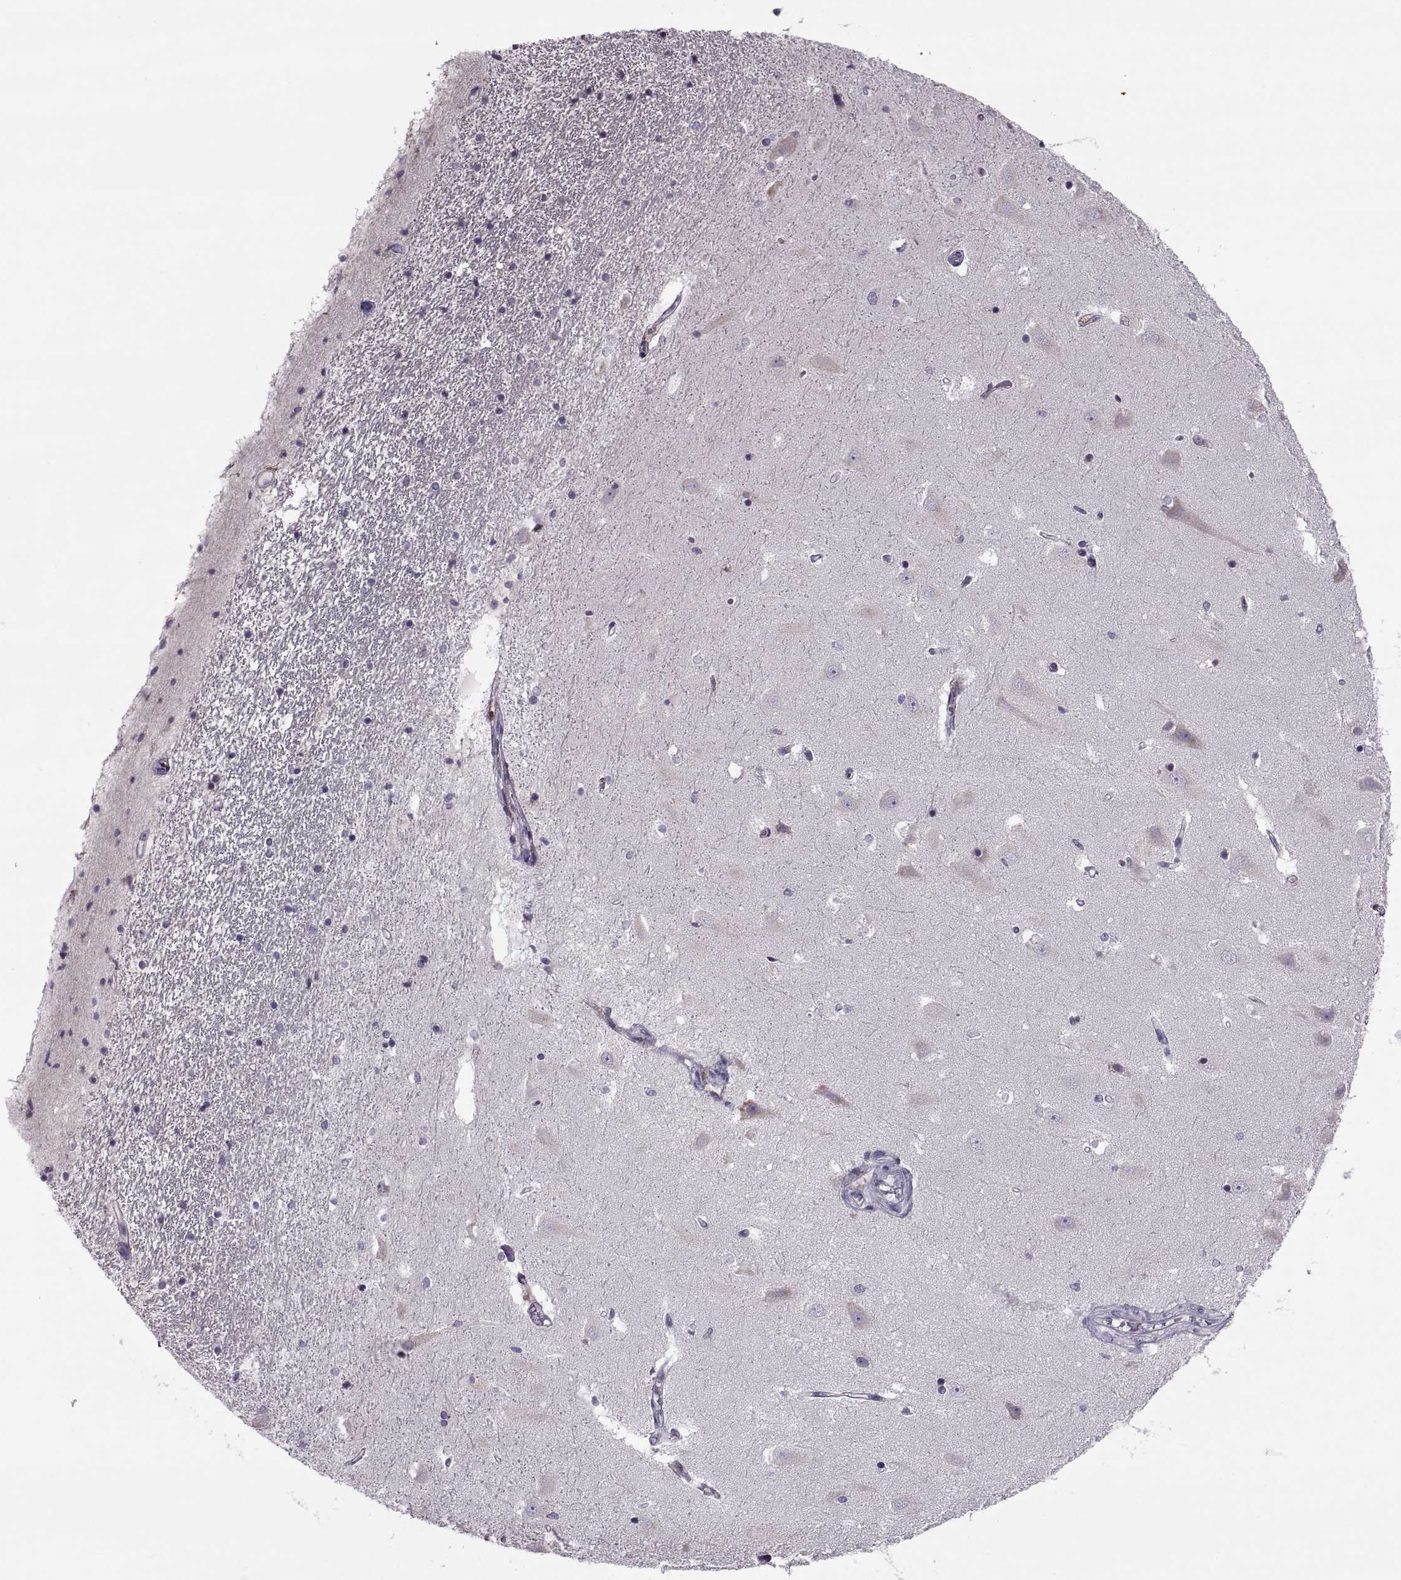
{"staining": {"intensity": "negative", "quantity": "none", "location": "none"}, "tissue": "hippocampus", "cell_type": "Glial cells", "image_type": "normal", "snomed": [{"axis": "morphology", "description": "Normal tissue, NOS"}, {"axis": "topography", "description": "Hippocampus"}], "caption": "An immunohistochemistry (IHC) photomicrograph of benign hippocampus is shown. There is no staining in glial cells of hippocampus. (Immunohistochemistry (ihc), brightfield microscopy, high magnification).", "gene": "LETM2", "patient": {"sex": "male", "age": 44}}